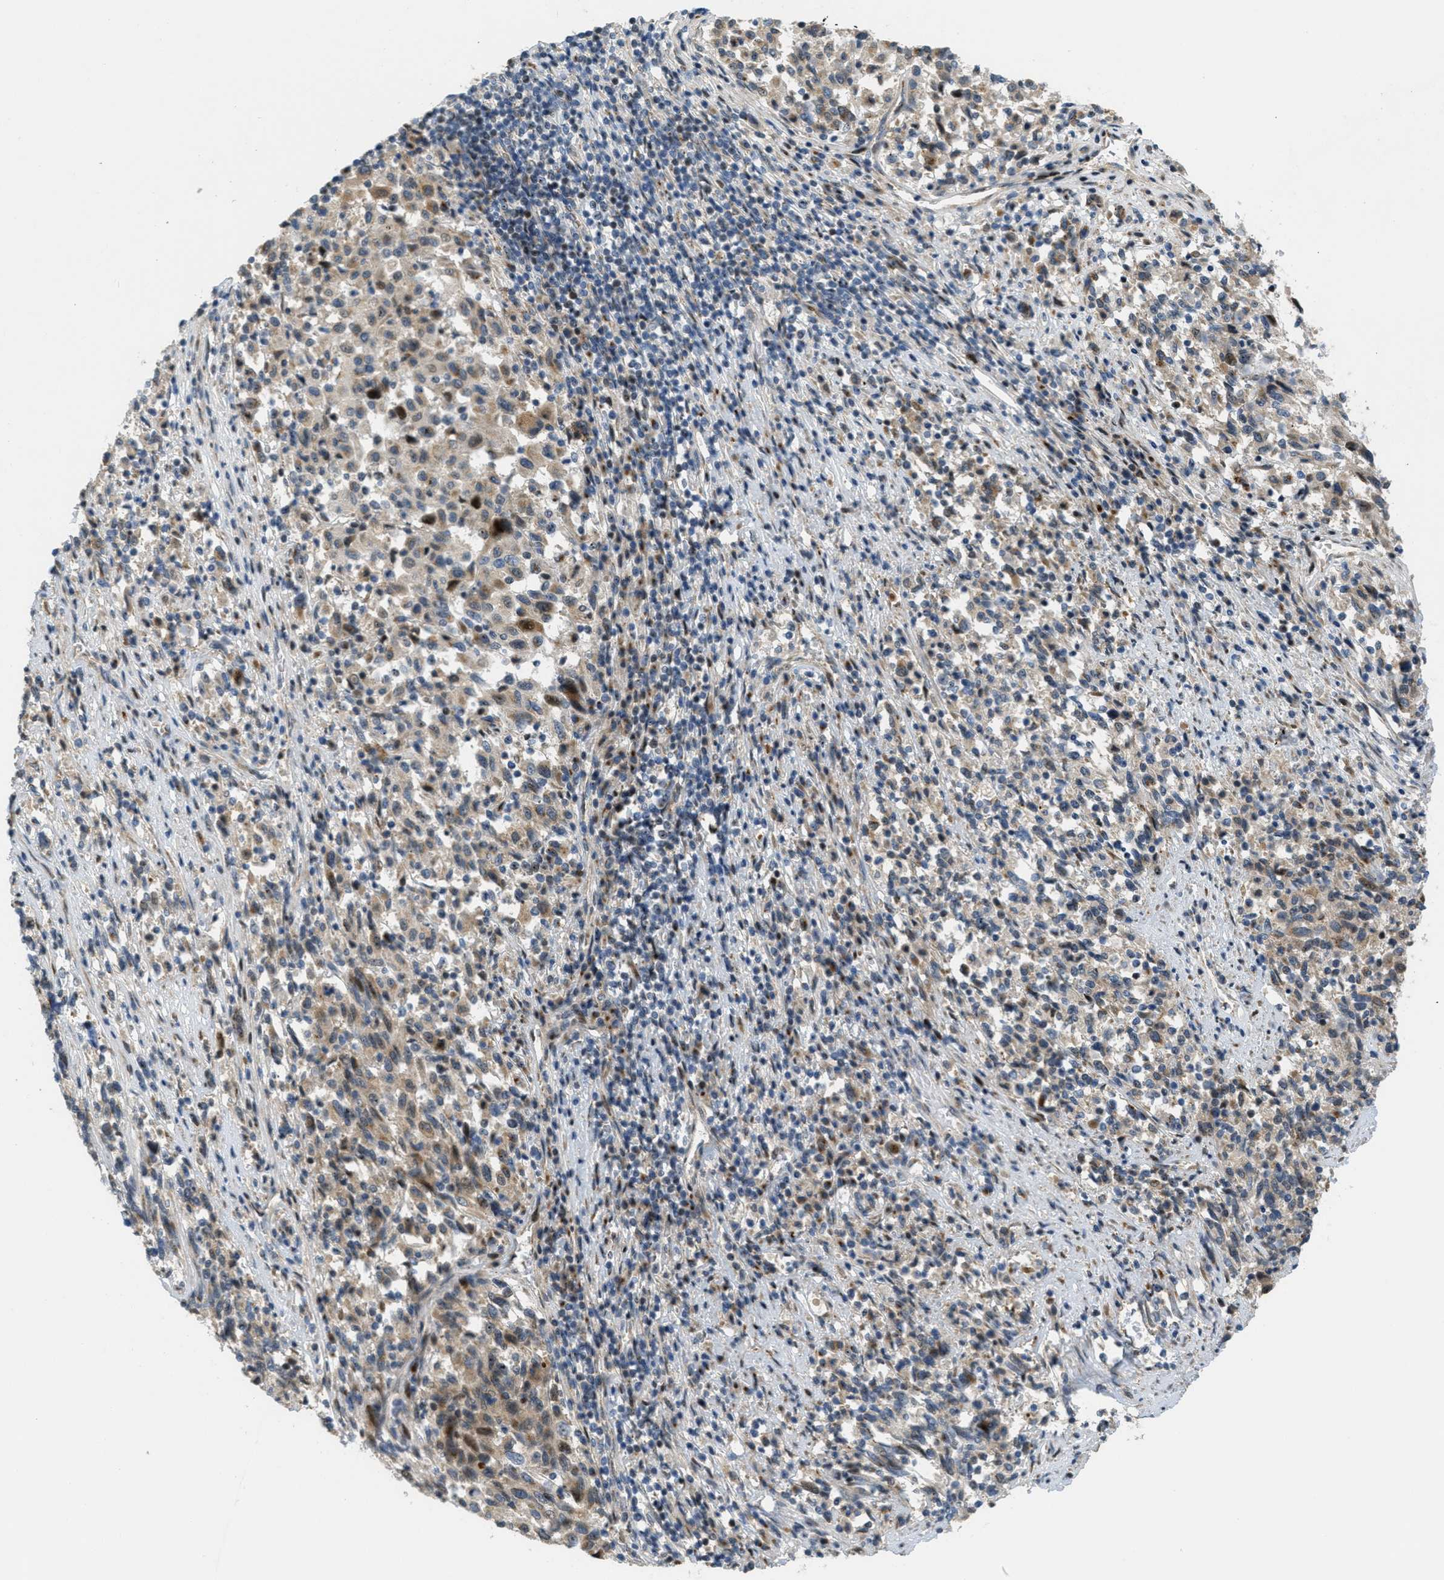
{"staining": {"intensity": "moderate", "quantity": ">75%", "location": "cytoplasmic/membranous"}, "tissue": "melanoma", "cell_type": "Tumor cells", "image_type": "cancer", "snomed": [{"axis": "morphology", "description": "Malignant melanoma, Metastatic site"}, {"axis": "topography", "description": "Lymph node"}], "caption": "The immunohistochemical stain highlights moderate cytoplasmic/membranous staining in tumor cells of malignant melanoma (metastatic site) tissue. The staining was performed using DAB (3,3'-diaminobenzidine) to visualize the protein expression in brown, while the nuclei were stained in blue with hematoxylin (Magnification: 20x).", "gene": "ZFPL1", "patient": {"sex": "male", "age": 61}}